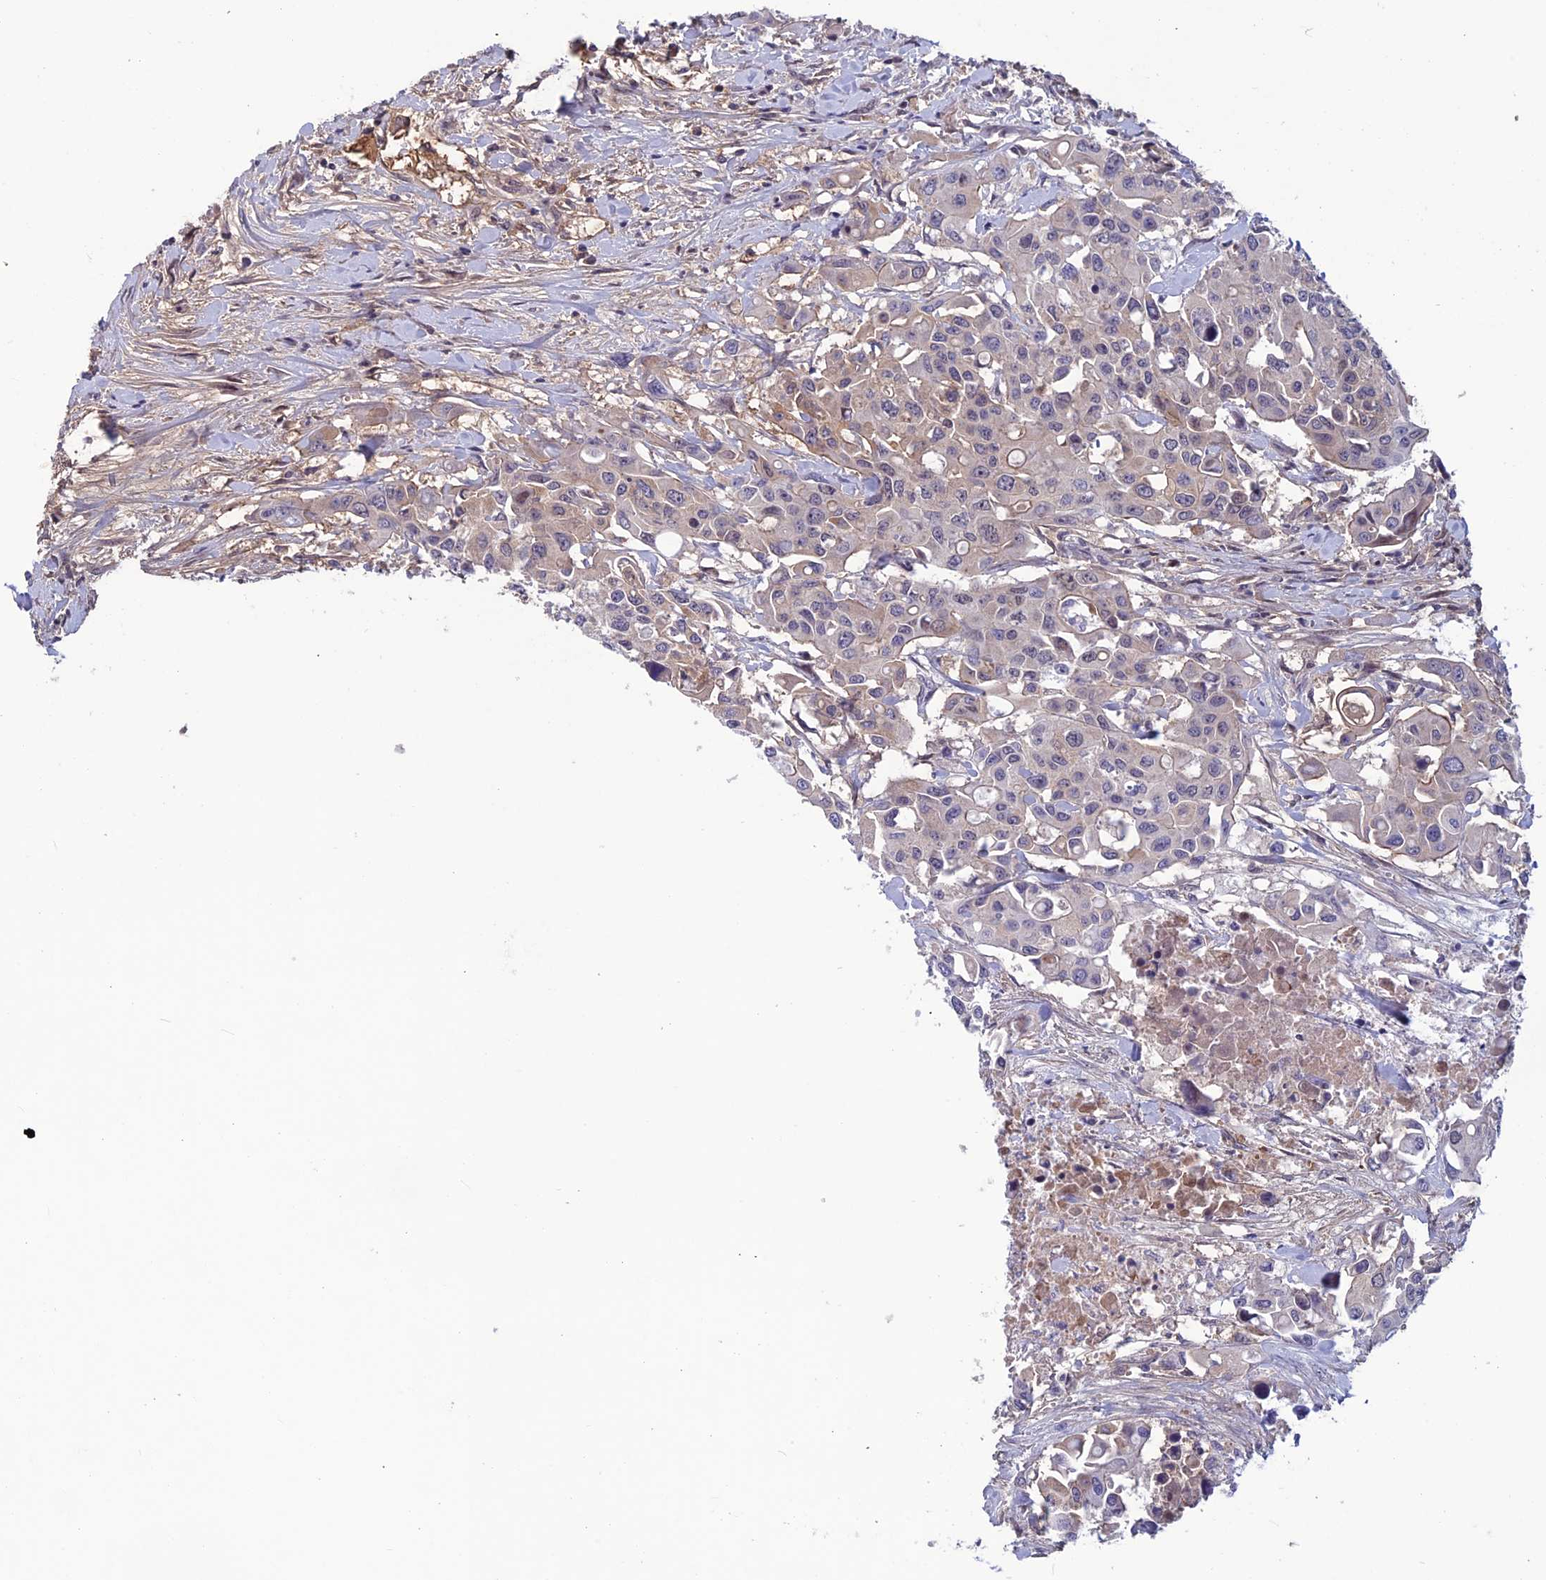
{"staining": {"intensity": "weak", "quantity": "<25%", "location": "cytoplasmic/membranous"}, "tissue": "colorectal cancer", "cell_type": "Tumor cells", "image_type": "cancer", "snomed": [{"axis": "morphology", "description": "Adenocarcinoma, NOS"}, {"axis": "topography", "description": "Colon"}], "caption": "Colorectal cancer (adenocarcinoma) was stained to show a protein in brown. There is no significant expression in tumor cells.", "gene": "FKBPL", "patient": {"sex": "male", "age": 77}}